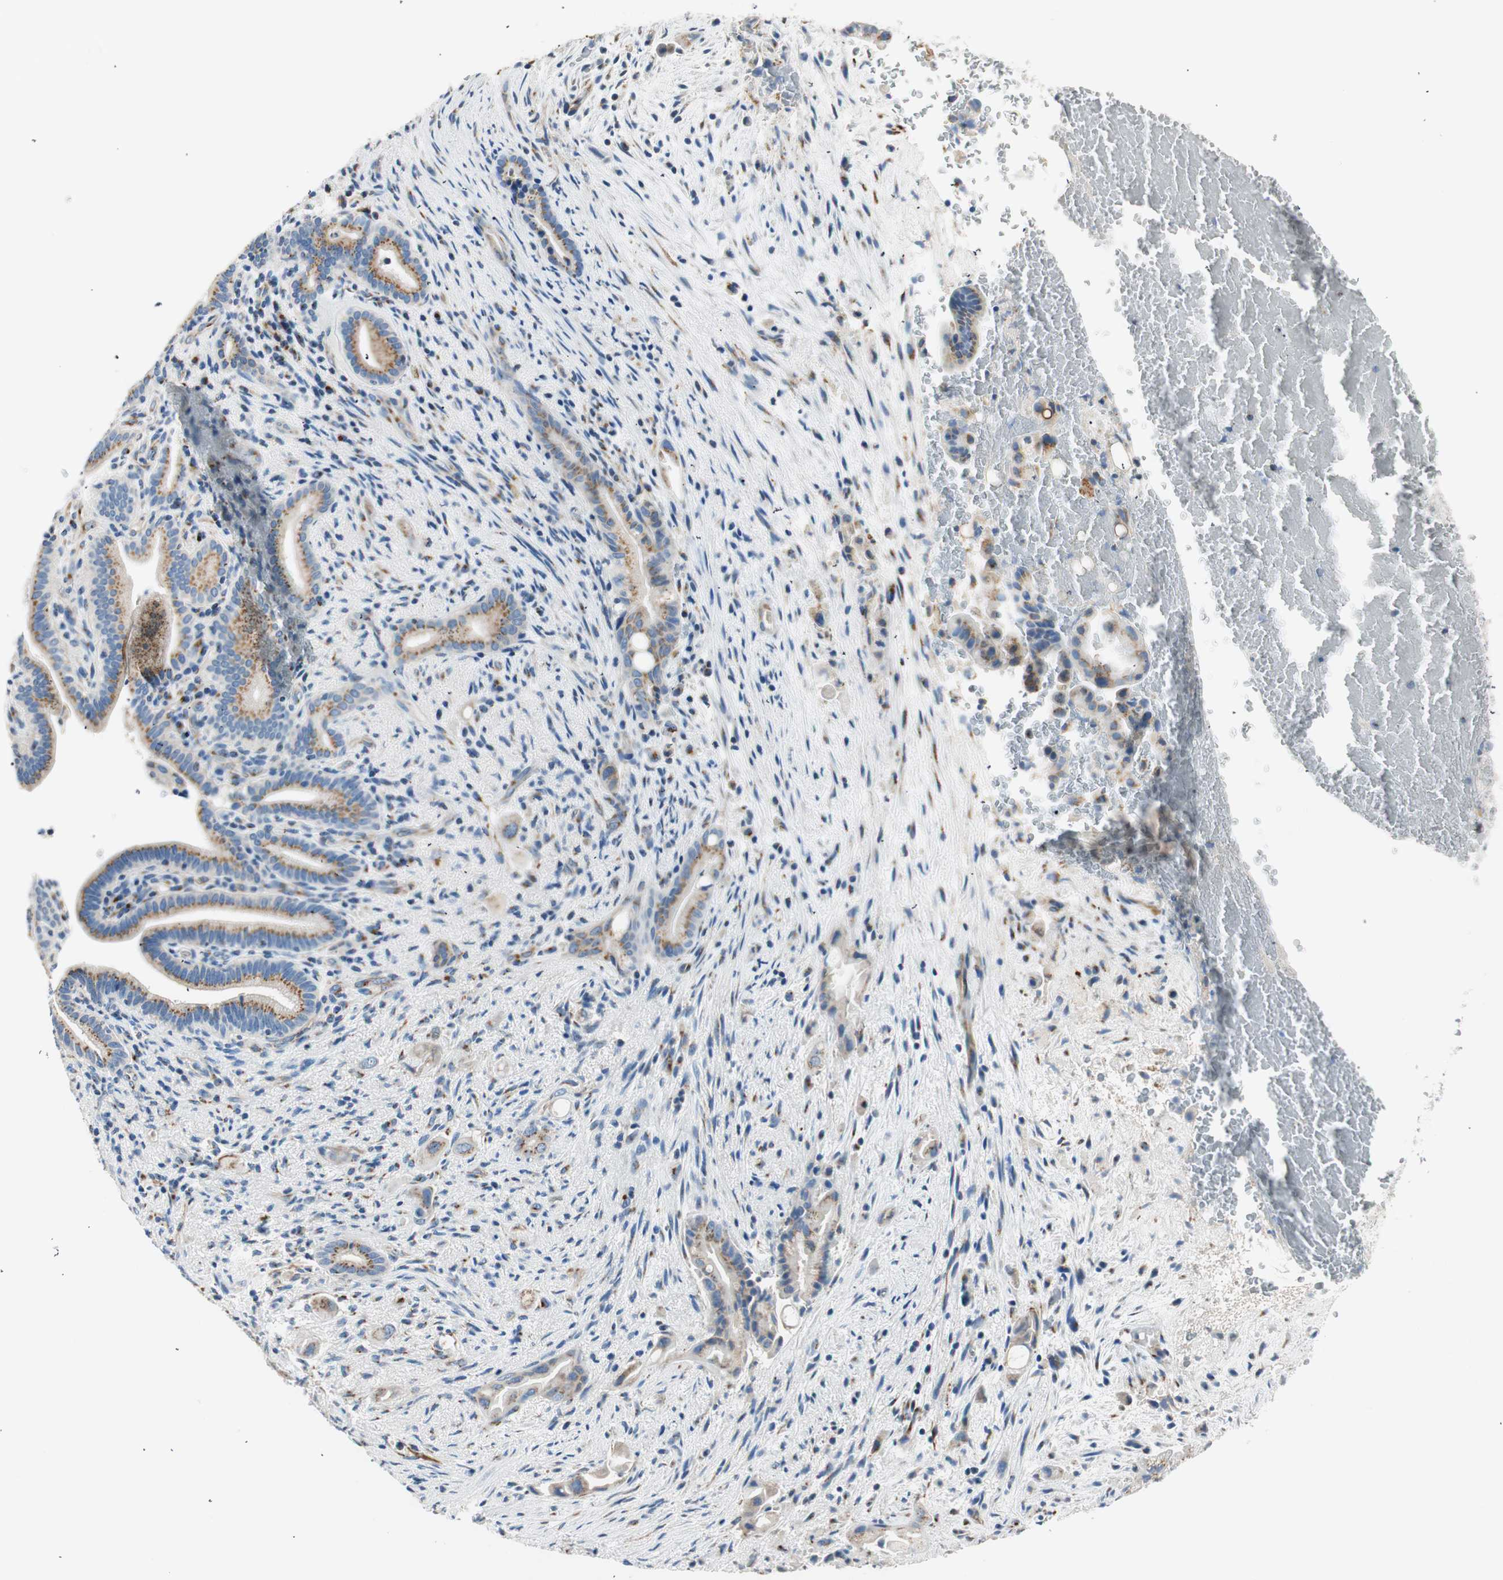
{"staining": {"intensity": "moderate", "quantity": ">75%", "location": "cytoplasmic/membranous"}, "tissue": "liver cancer", "cell_type": "Tumor cells", "image_type": "cancer", "snomed": [{"axis": "morphology", "description": "Cholangiocarcinoma"}, {"axis": "topography", "description": "Liver"}], "caption": "An image of human liver cancer (cholangiocarcinoma) stained for a protein reveals moderate cytoplasmic/membranous brown staining in tumor cells.", "gene": "TMF1", "patient": {"sex": "female", "age": 68}}